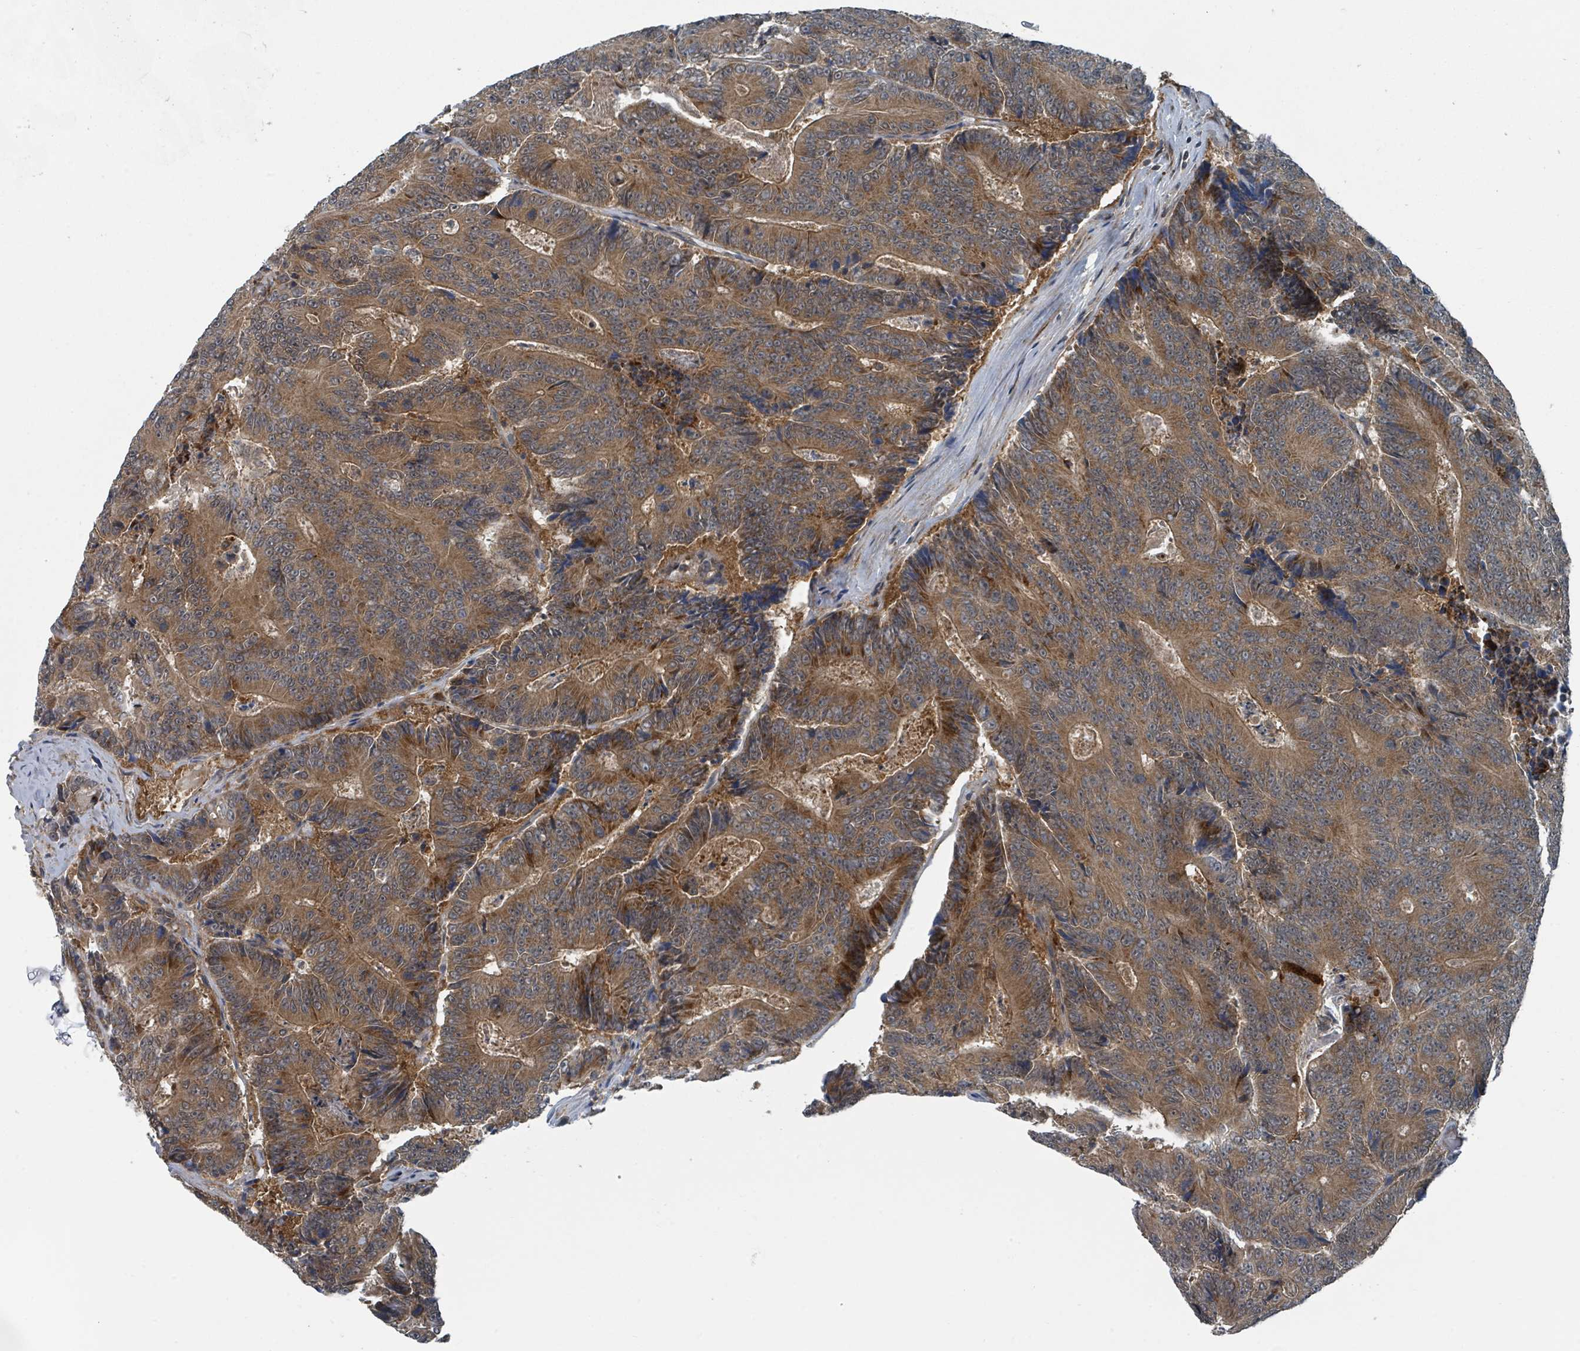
{"staining": {"intensity": "moderate", "quantity": ">75%", "location": "cytoplasmic/membranous"}, "tissue": "colorectal cancer", "cell_type": "Tumor cells", "image_type": "cancer", "snomed": [{"axis": "morphology", "description": "Adenocarcinoma, NOS"}, {"axis": "topography", "description": "Colon"}], "caption": "DAB (3,3'-diaminobenzidine) immunohistochemical staining of colorectal cancer displays moderate cytoplasmic/membranous protein positivity in approximately >75% of tumor cells.", "gene": "GOLGA7", "patient": {"sex": "male", "age": 83}}